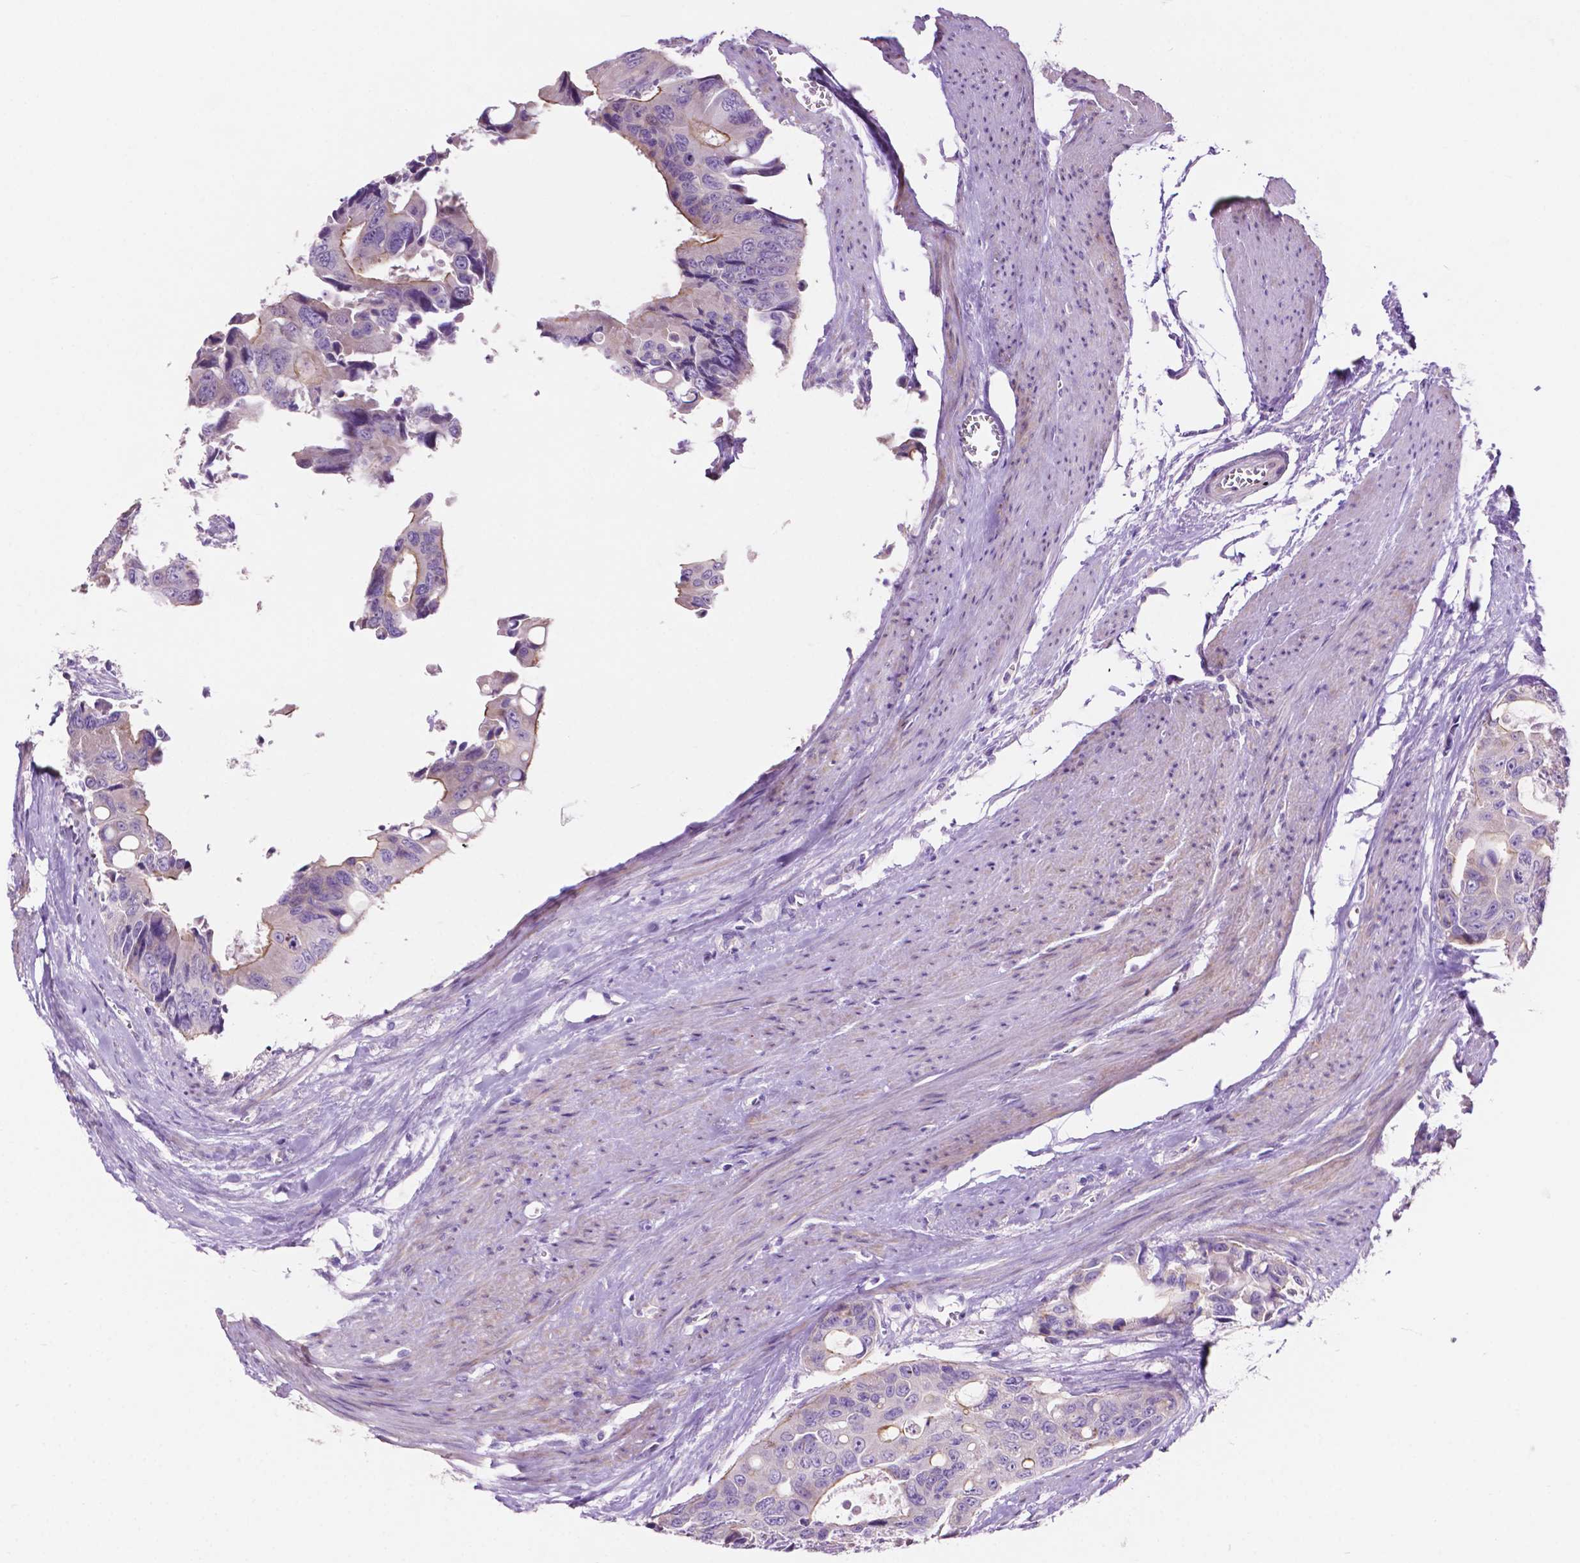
{"staining": {"intensity": "weak", "quantity": "<25%", "location": "cytoplasmic/membranous"}, "tissue": "colorectal cancer", "cell_type": "Tumor cells", "image_type": "cancer", "snomed": [{"axis": "morphology", "description": "Adenocarcinoma, NOS"}, {"axis": "topography", "description": "Rectum"}], "caption": "Colorectal cancer was stained to show a protein in brown. There is no significant expression in tumor cells. (Immunohistochemistry (ihc), brightfield microscopy, high magnification).", "gene": "CLDN17", "patient": {"sex": "male", "age": 76}}